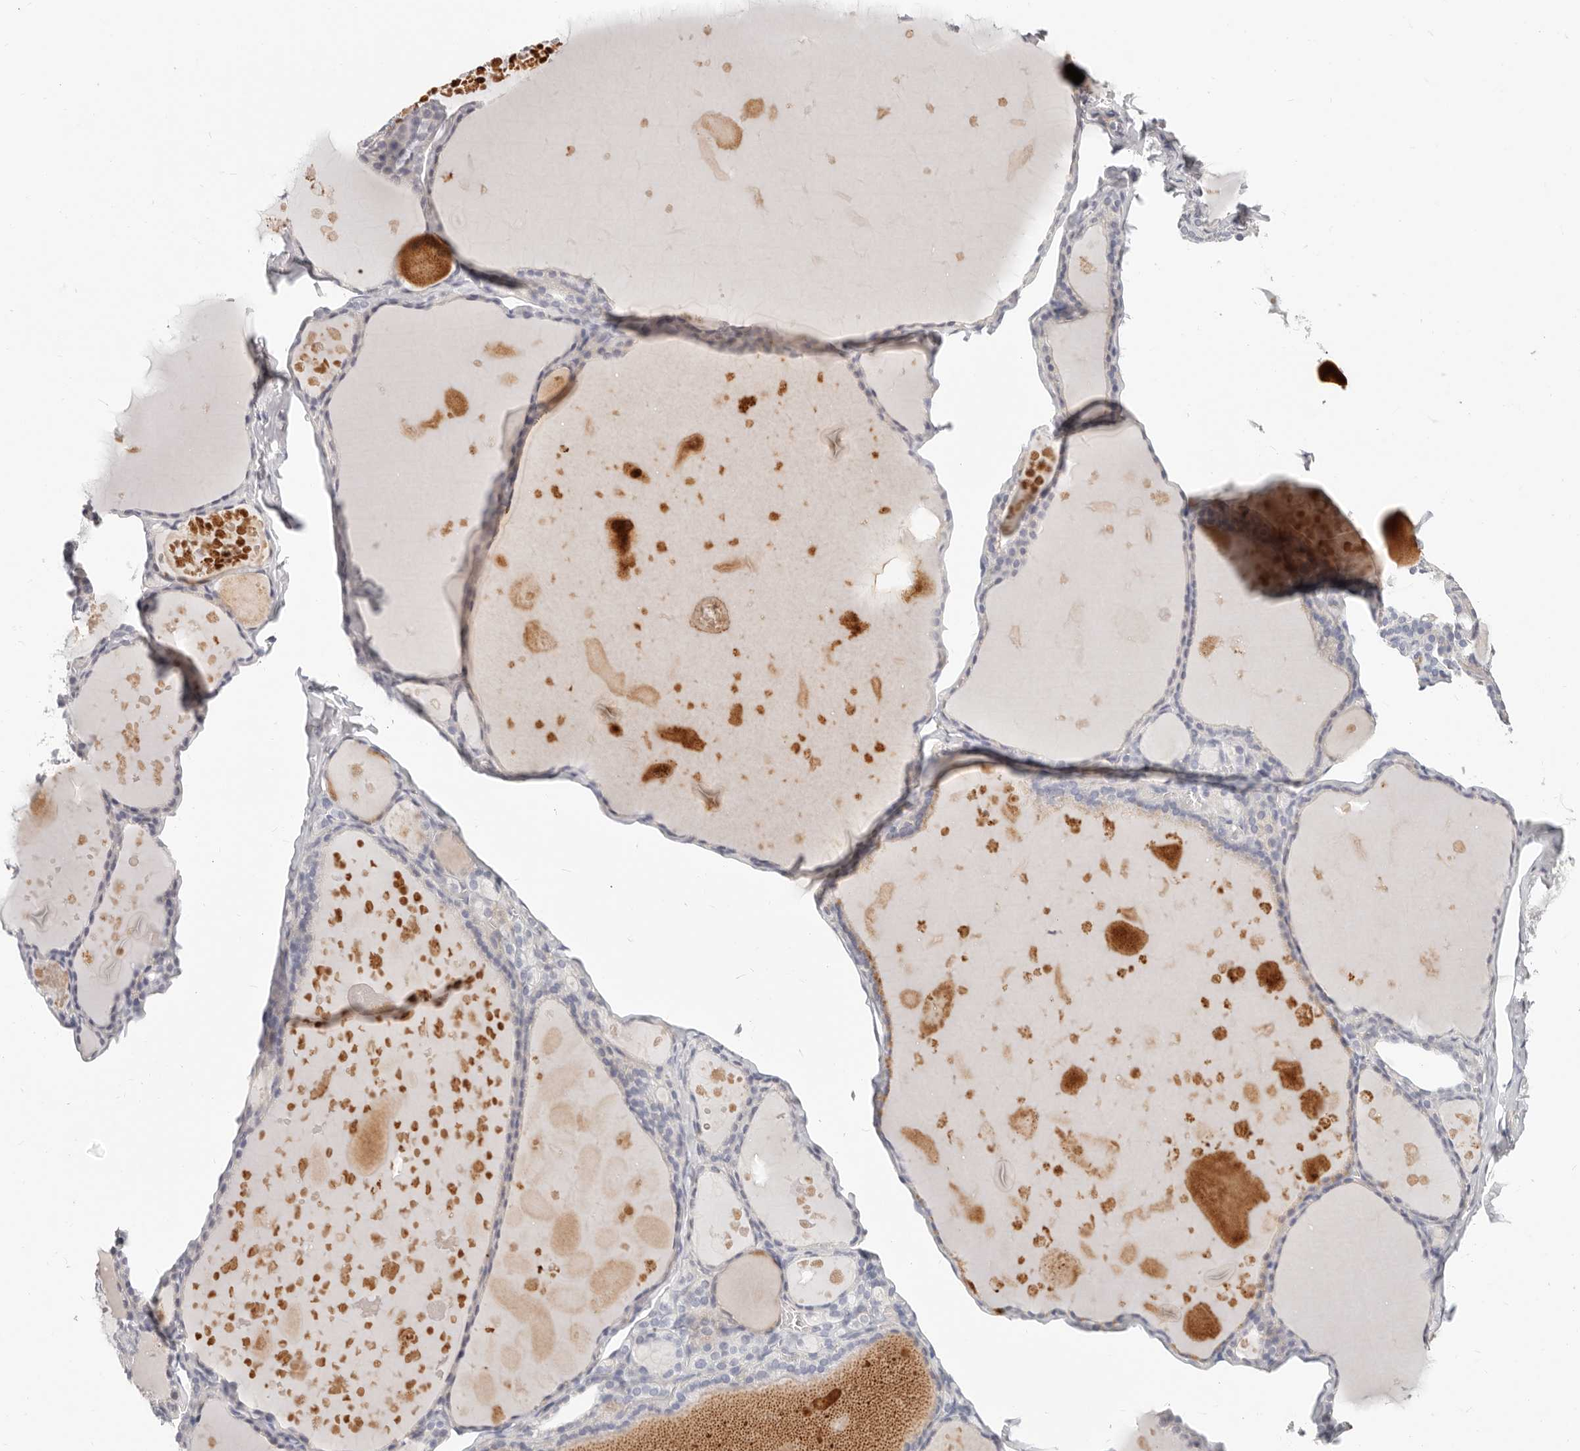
{"staining": {"intensity": "negative", "quantity": "none", "location": "none"}, "tissue": "thyroid gland", "cell_type": "Glandular cells", "image_type": "normal", "snomed": [{"axis": "morphology", "description": "Normal tissue, NOS"}, {"axis": "topography", "description": "Thyroid gland"}], "caption": "Protein analysis of unremarkable thyroid gland reveals no significant staining in glandular cells.", "gene": "ZRANB1", "patient": {"sex": "male", "age": 56}}